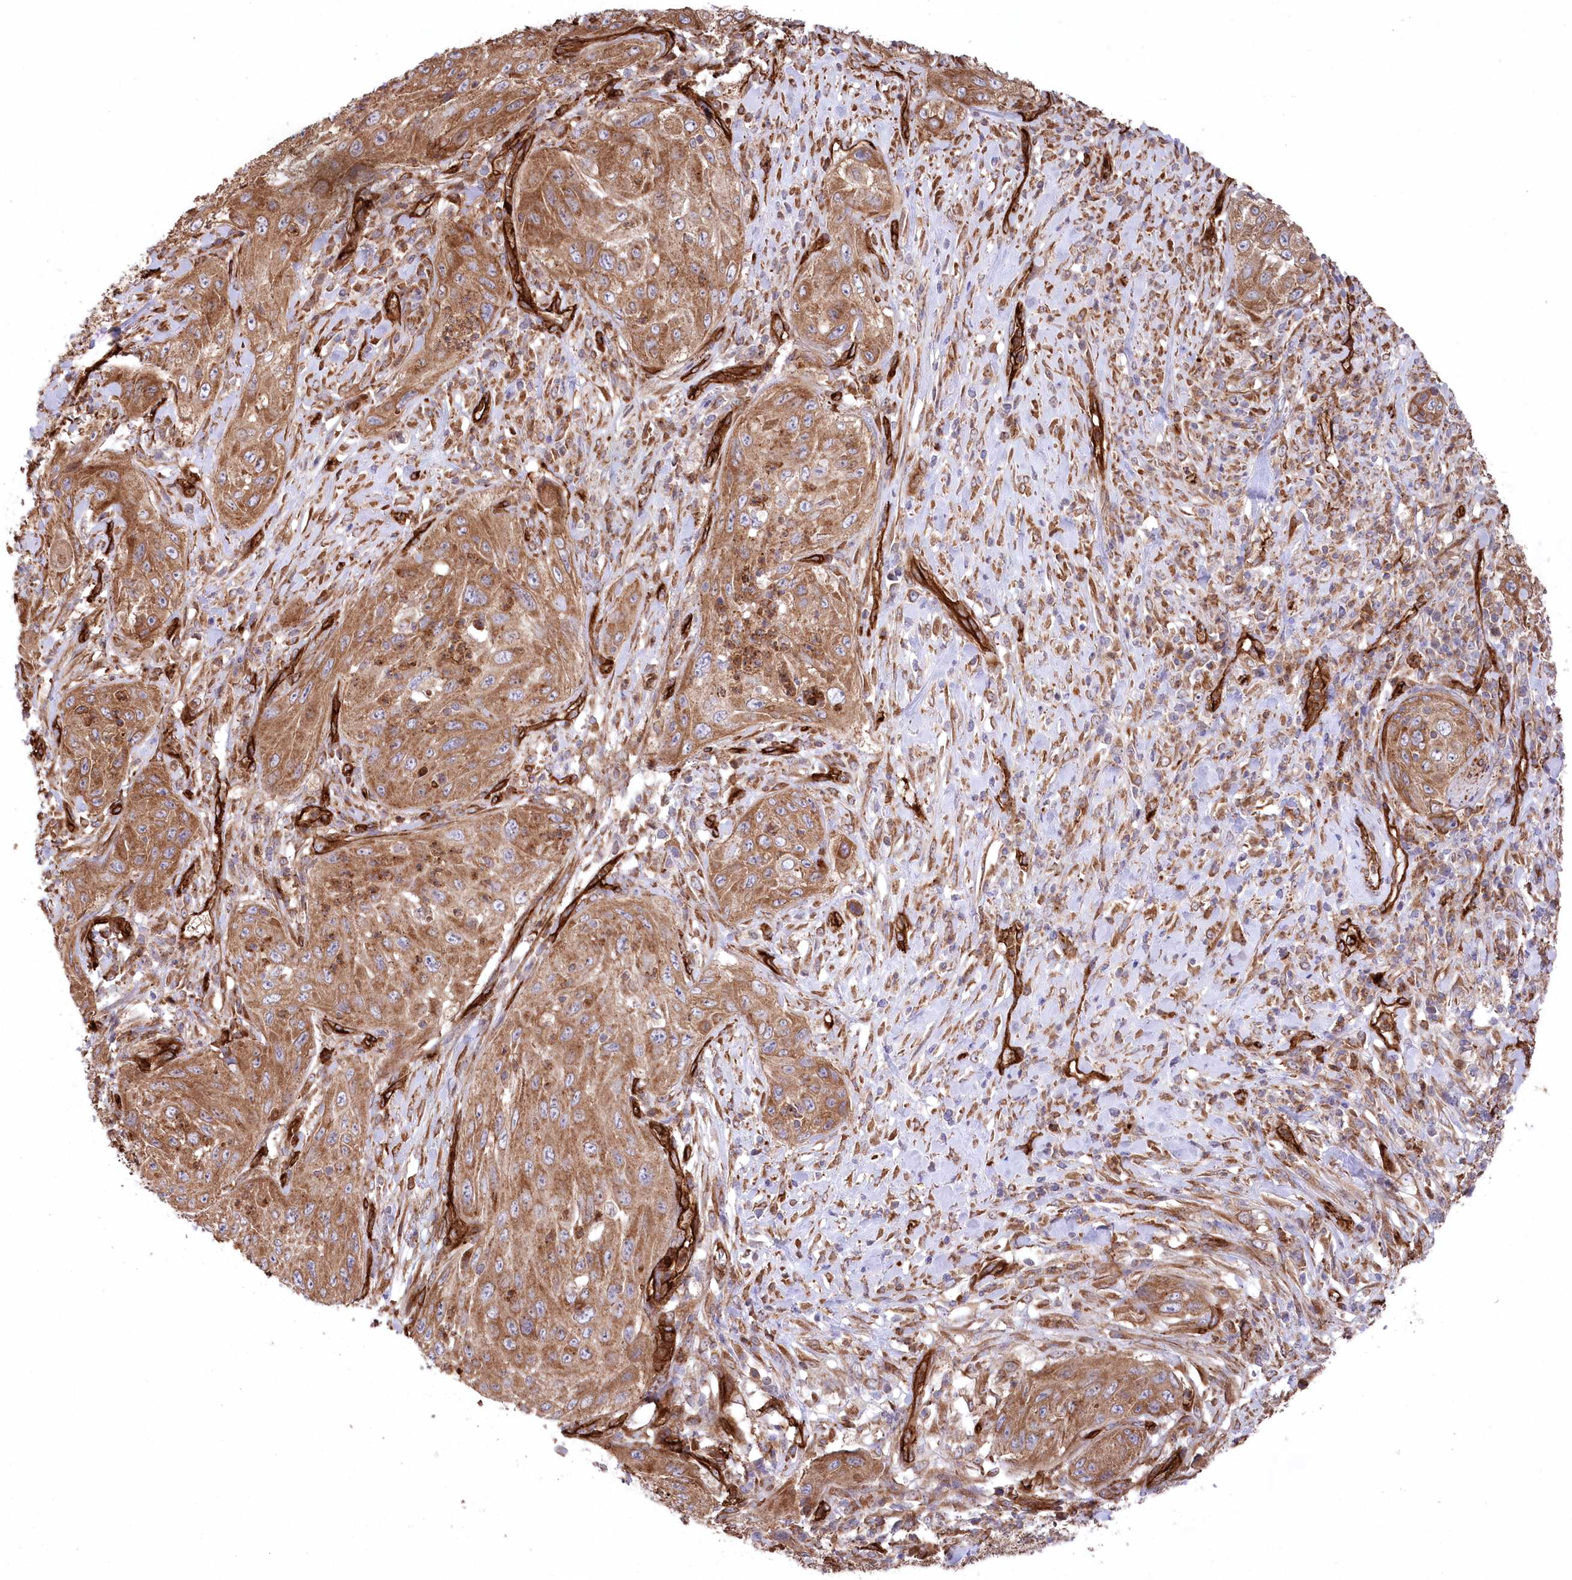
{"staining": {"intensity": "moderate", "quantity": ">75%", "location": "cytoplasmic/membranous"}, "tissue": "cervical cancer", "cell_type": "Tumor cells", "image_type": "cancer", "snomed": [{"axis": "morphology", "description": "Squamous cell carcinoma, NOS"}, {"axis": "topography", "description": "Cervix"}], "caption": "IHC of human cervical squamous cell carcinoma shows medium levels of moderate cytoplasmic/membranous positivity in approximately >75% of tumor cells. (DAB IHC, brown staining for protein, blue staining for nuclei).", "gene": "MTPAP", "patient": {"sex": "female", "age": 42}}